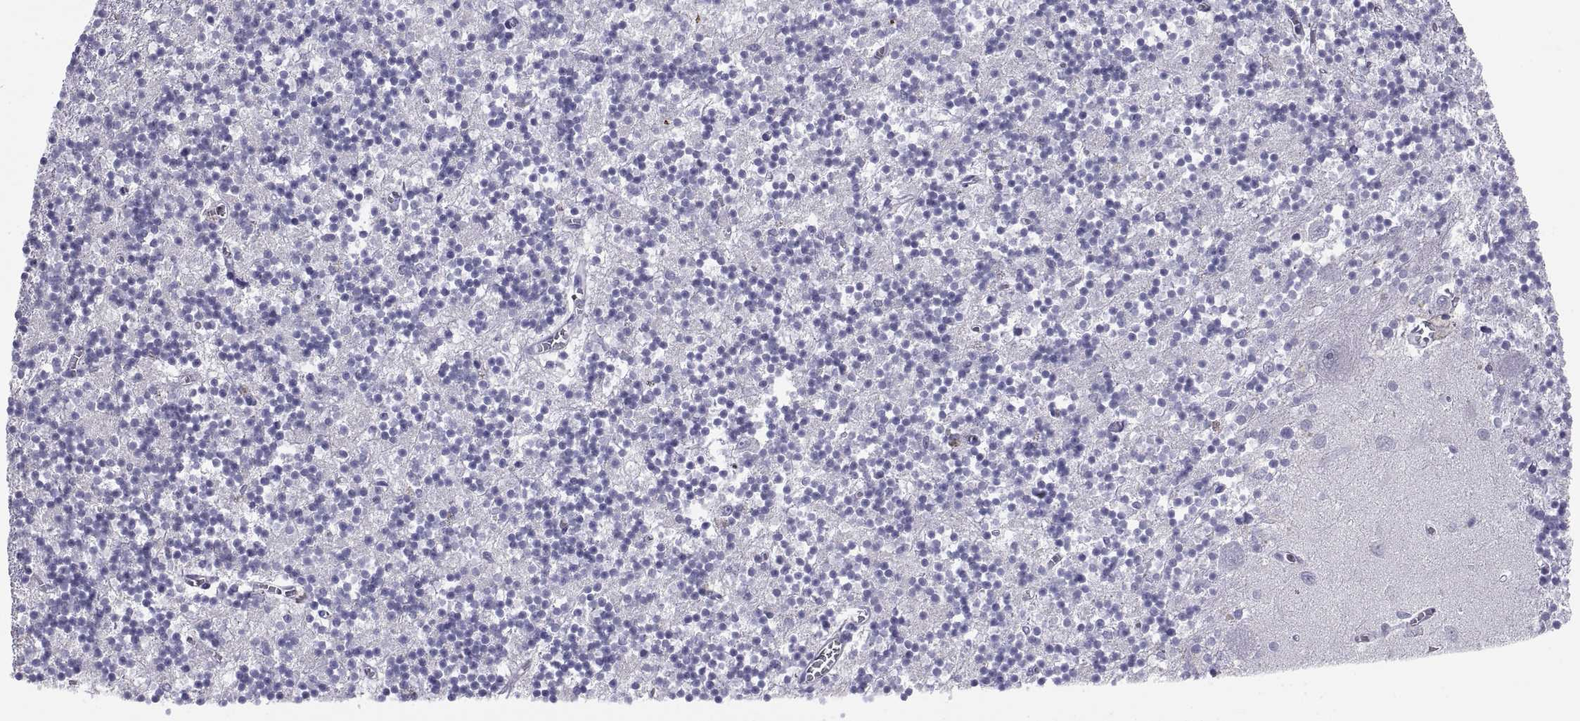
{"staining": {"intensity": "negative", "quantity": "none", "location": "none"}, "tissue": "cerebellum", "cell_type": "Cells in granular layer", "image_type": "normal", "snomed": [{"axis": "morphology", "description": "Normal tissue, NOS"}, {"axis": "topography", "description": "Cerebellum"}], "caption": "High power microscopy histopathology image of an IHC photomicrograph of benign cerebellum, revealing no significant expression in cells in granular layer.", "gene": "TEX13A", "patient": {"sex": "female", "age": 64}}